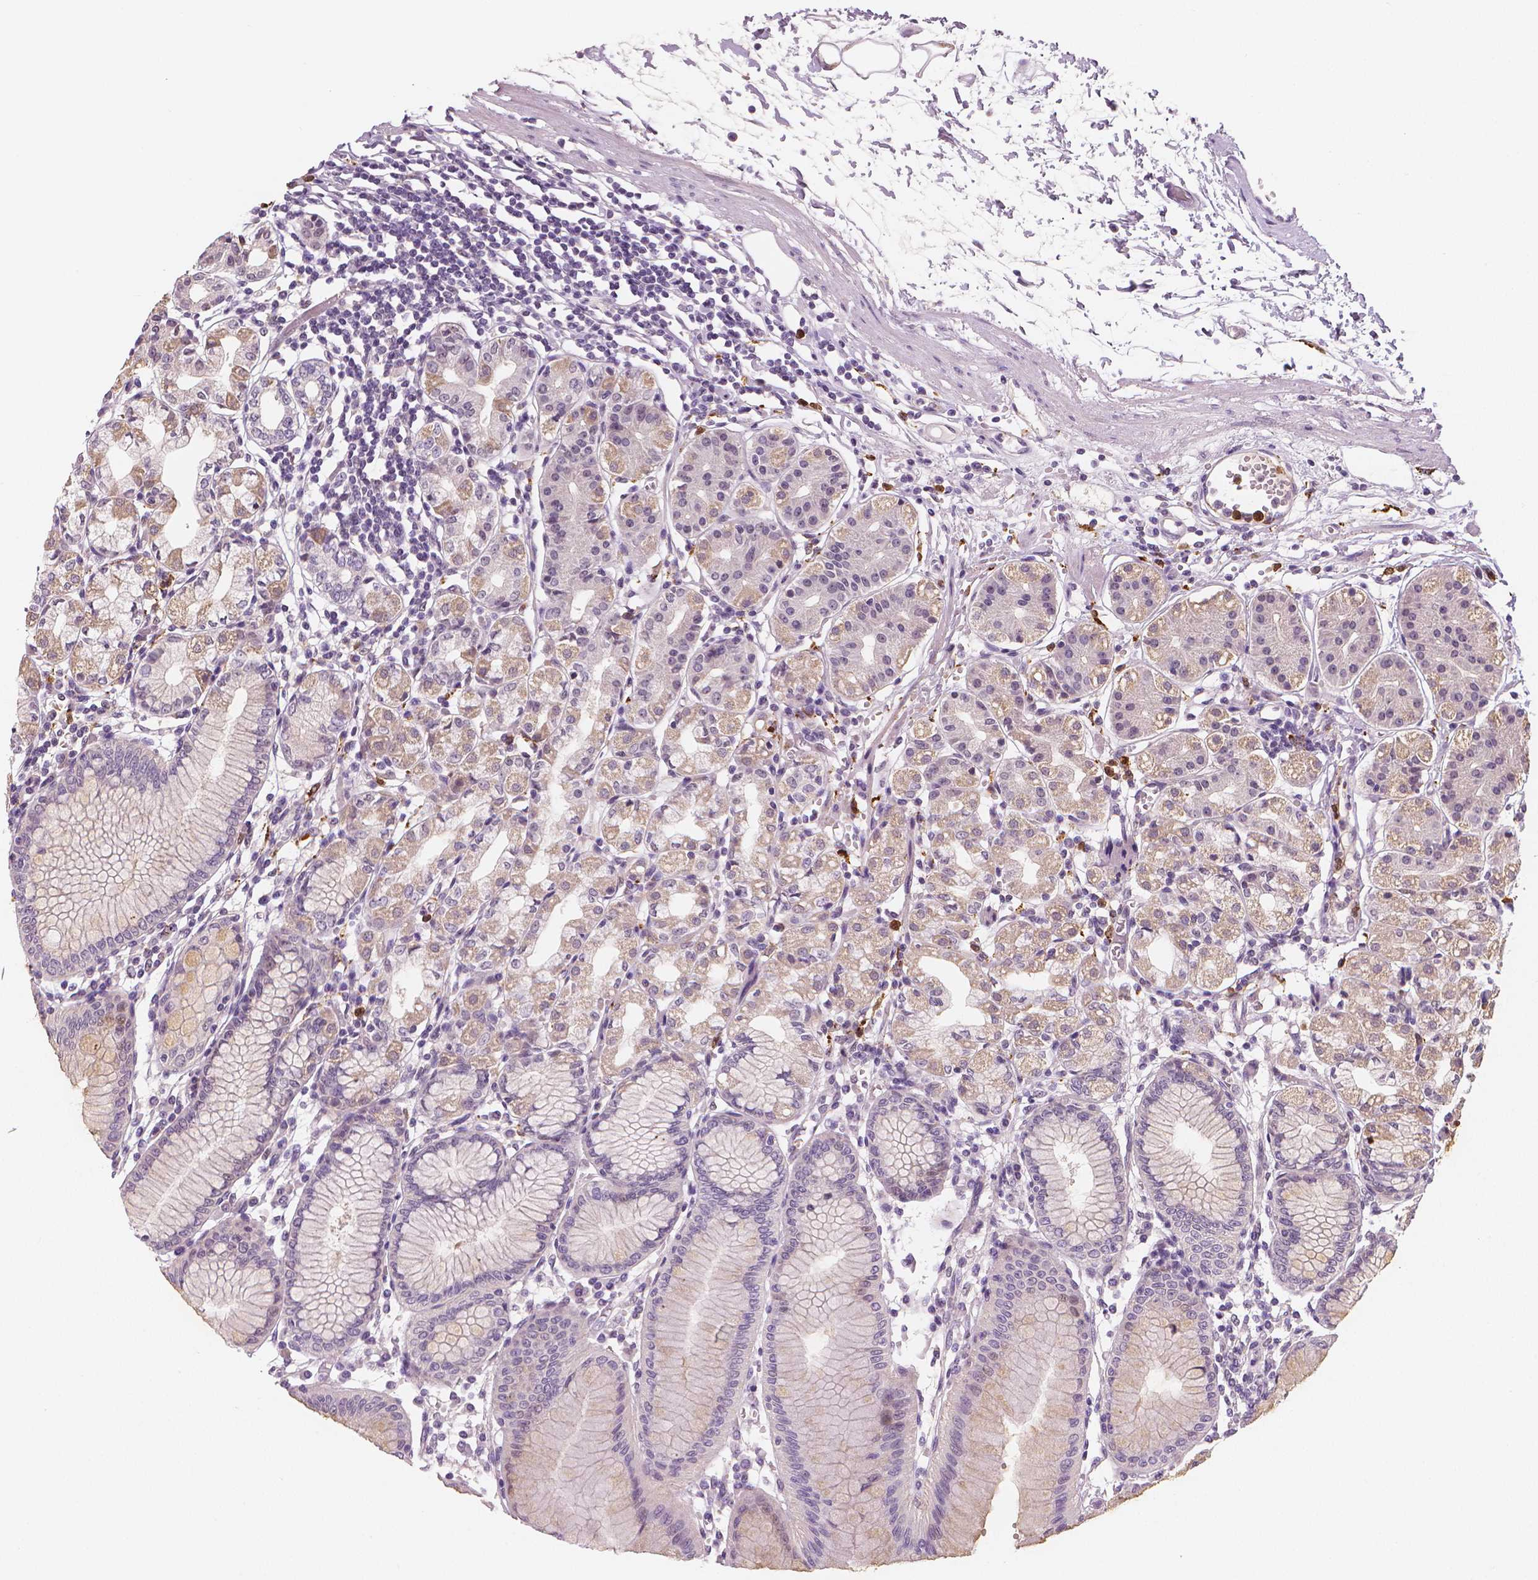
{"staining": {"intensity": "weak", "quantity": "25%-75%", "location": "cytoplasmic/membranous,nuclear"}, "tissue": "stomach", "cell_type": "Glandular cells", "image_type": "normal", "snomed": [{"axis": "morphology", "description": "Normal tissue, NOS"}, {"axis": "topography", "description": "Skeletal muscle"}, {"axis": "topography", "description": "Stomach"}], "caption": "Immunohistochemical staining of benign human stomach reveals low levels of weak cytoplasmic/membranous,nuclear staining in about 25%-75% of glandular cells. Nuclei are stained in blue.", "gene": "RNASE7", "patient": {"sex": "female", "age": 57}}